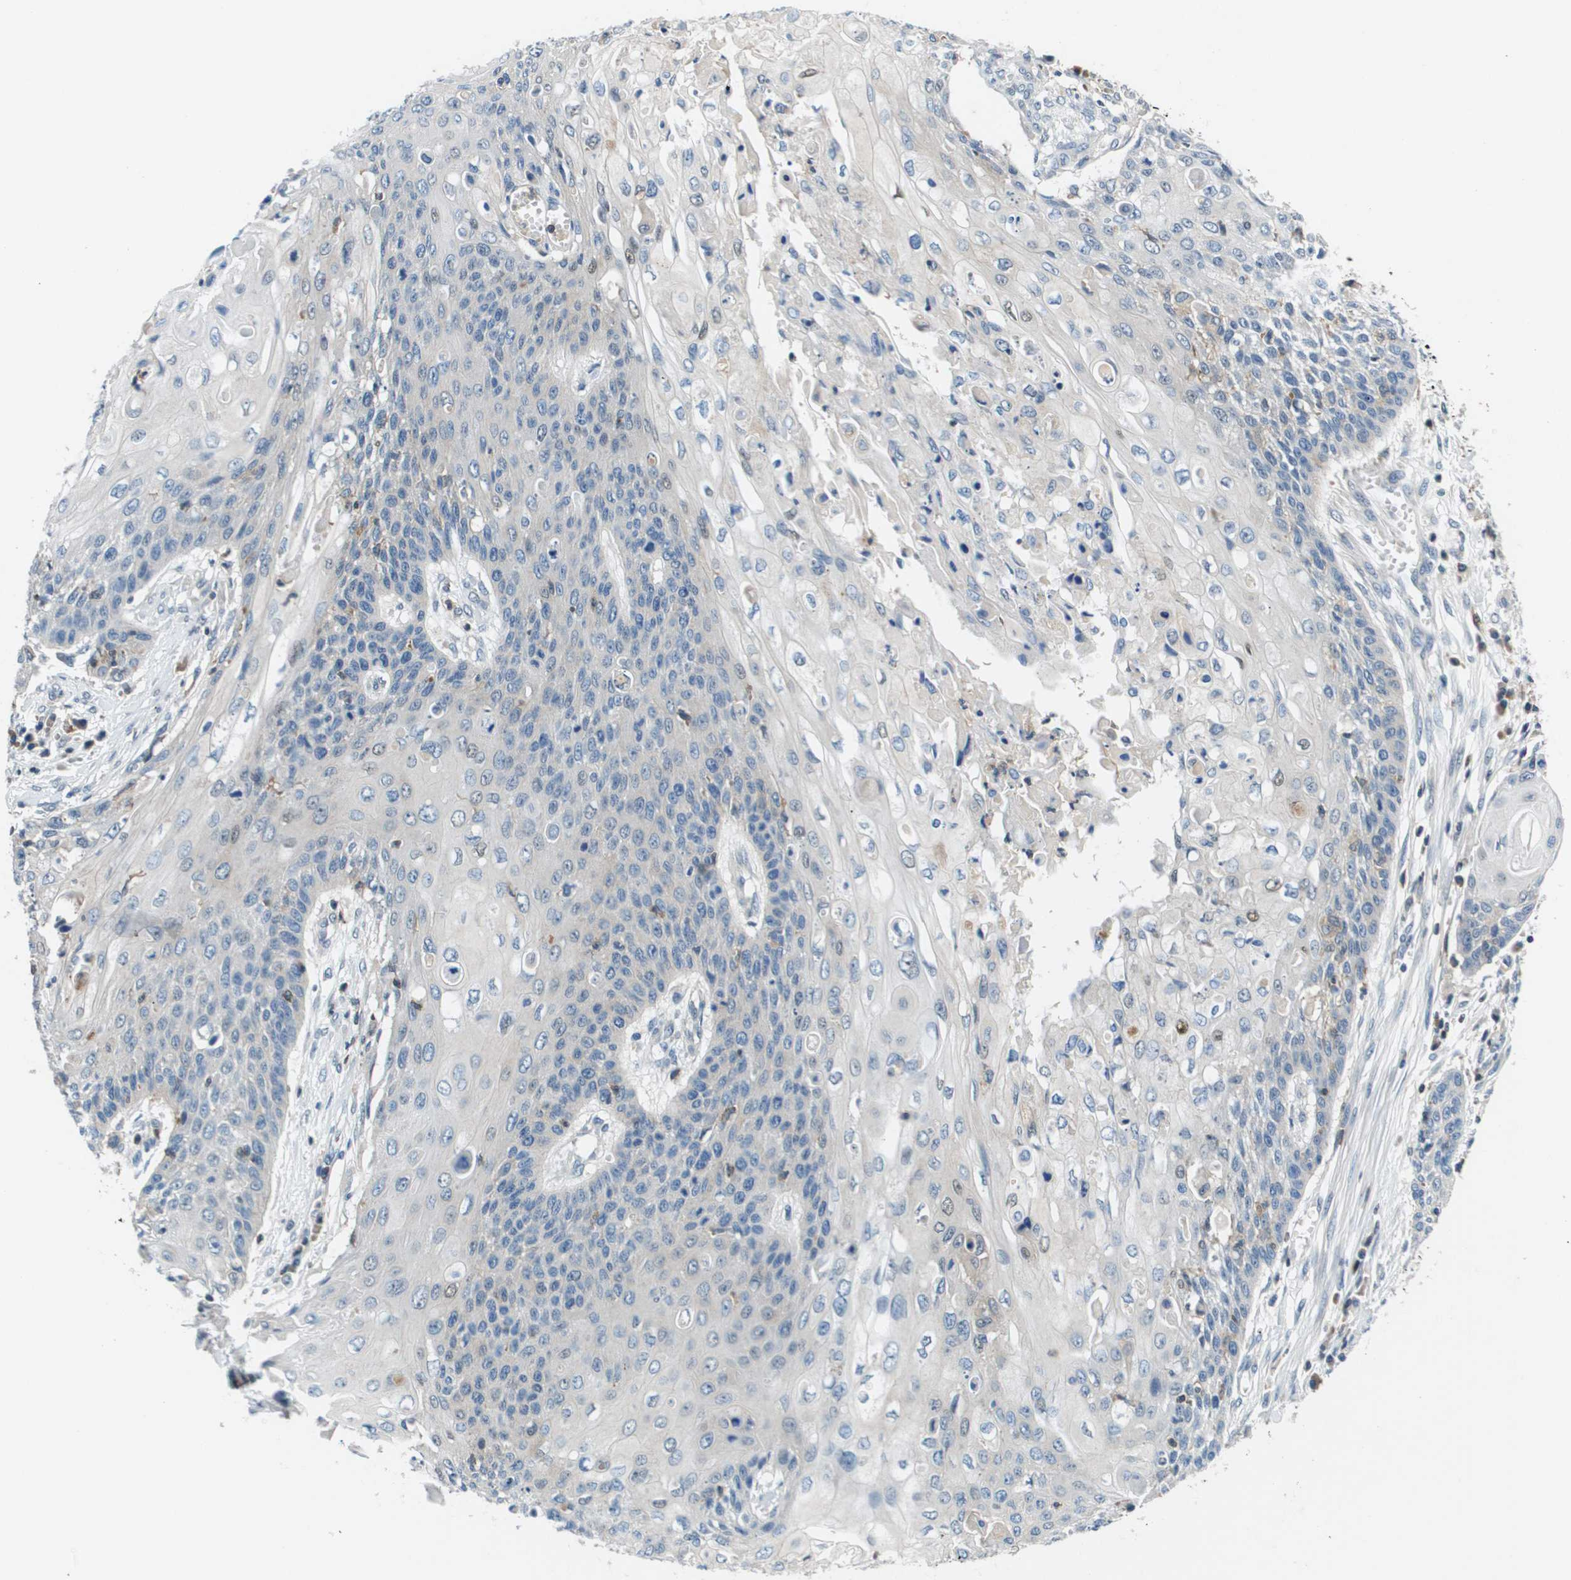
{"staining": {"intensity": "negative", "quantity": "none", "location": "none"}, "tissue": "cervical cancer", "cell_type": "Tumor cells", "image_type": "cancer", "snomed": [{"axis": "morphology", "description": "Squamous cell carcinoma, NOS"}, {"axis": "topography", "description": "Cervix"}], "caption": "DAB immunohistochemical staining of human cervical squamous cell carcinoma shows no significant positivity in tumor cells.", "gene": "KCNQ5", "patient": {"sex": "female", "age": 39}}